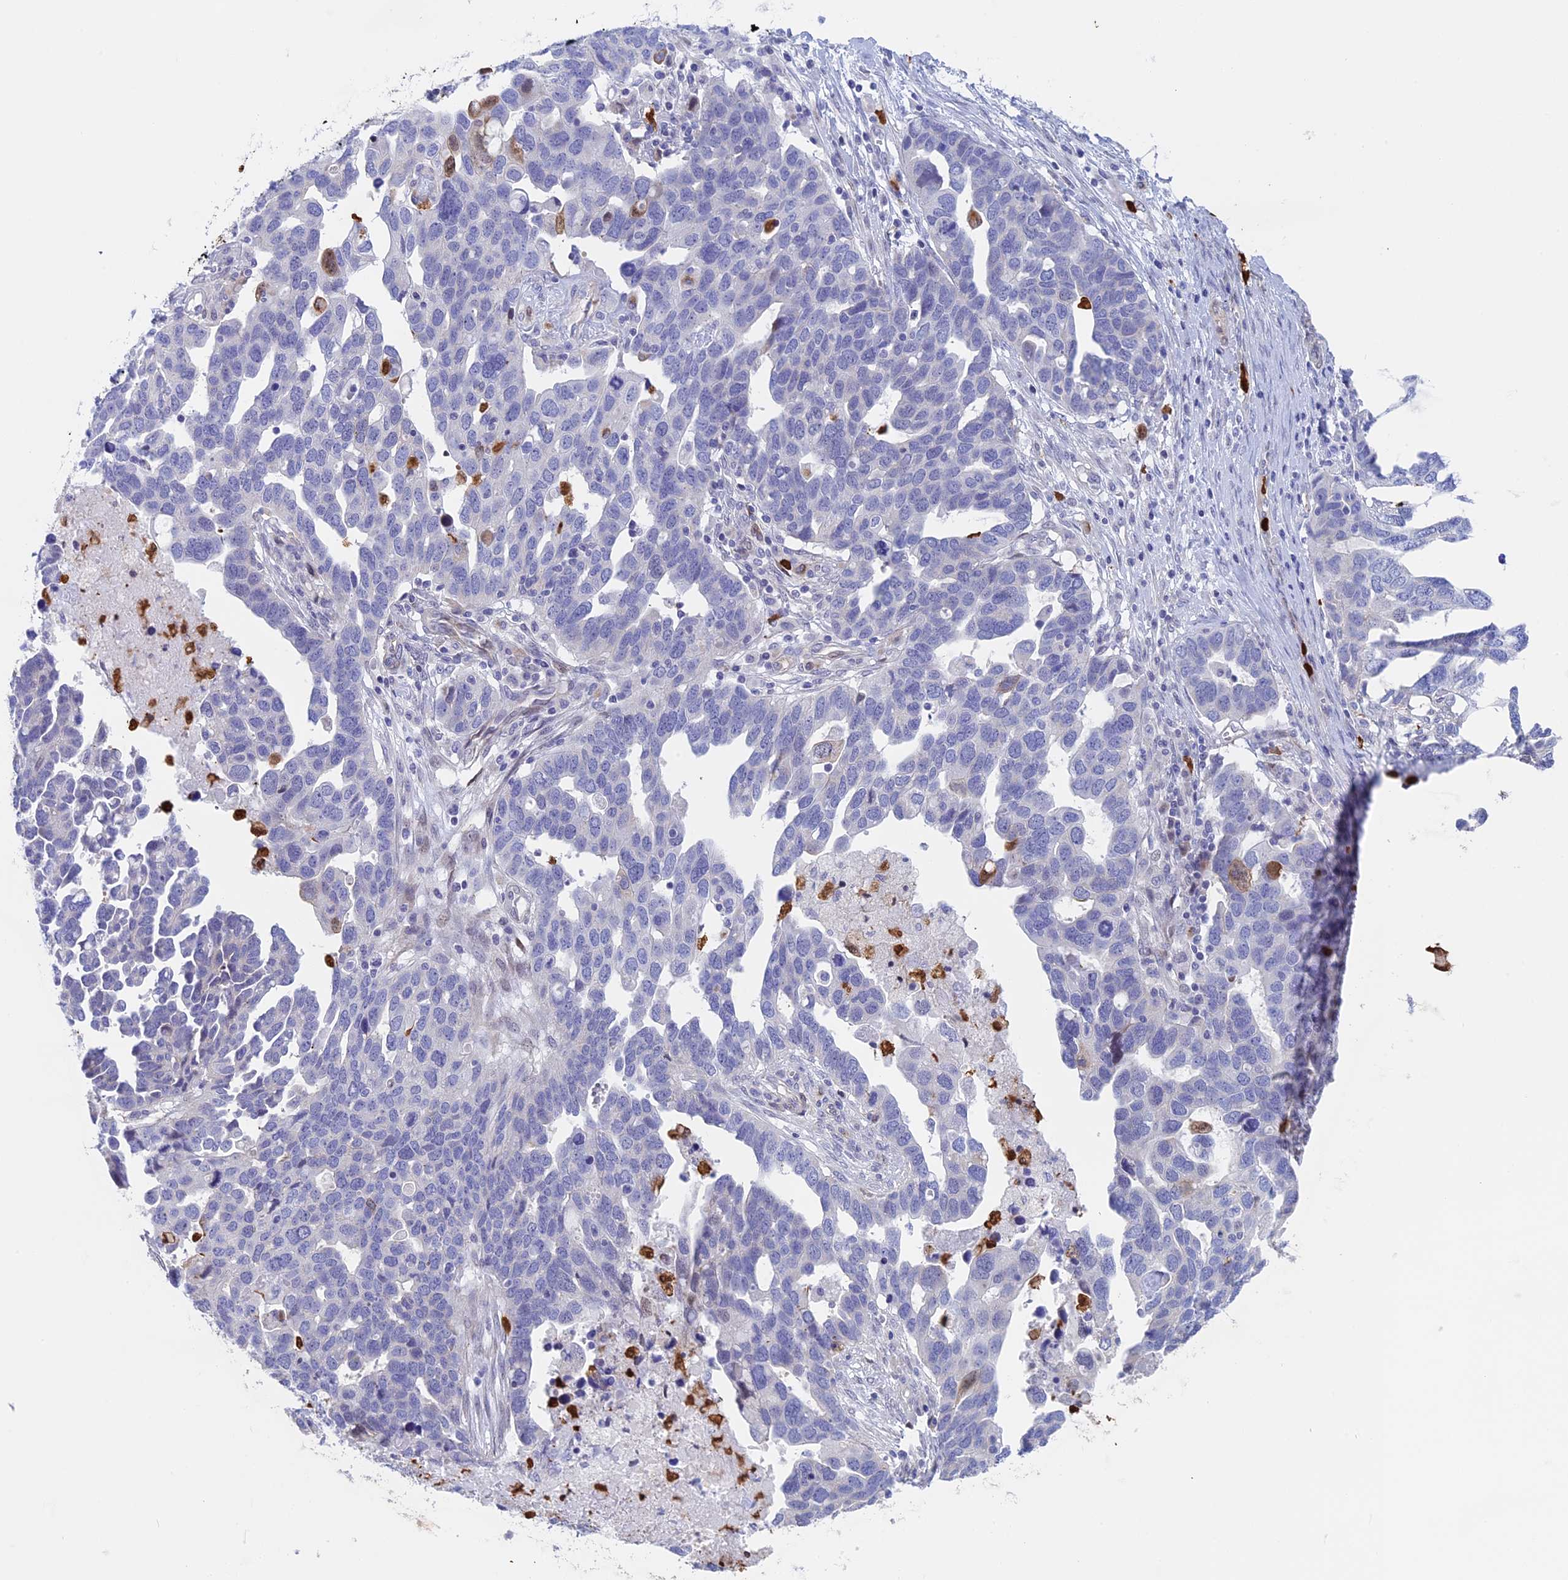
{"staining": {"intensity": "negative", "quantity": "none", "location": "none"}, "tissue": "ovarian cancer", "cell_type": "Tumor cells", "image_type": "cancer", "snomed": [{"axis": "morphology", "description": "Cystadenocarcinoma, serous, NOS"}, {"axis": "topography", "description": "Ovary"}], "caption": "A histopathology image of ovarian cancer (serous cystadenocarcinoma) stained for a protein shows no brown staining in tumor cells.", "gene": "SLC26A1", "patient": {"sex": "female", "age": 54}}